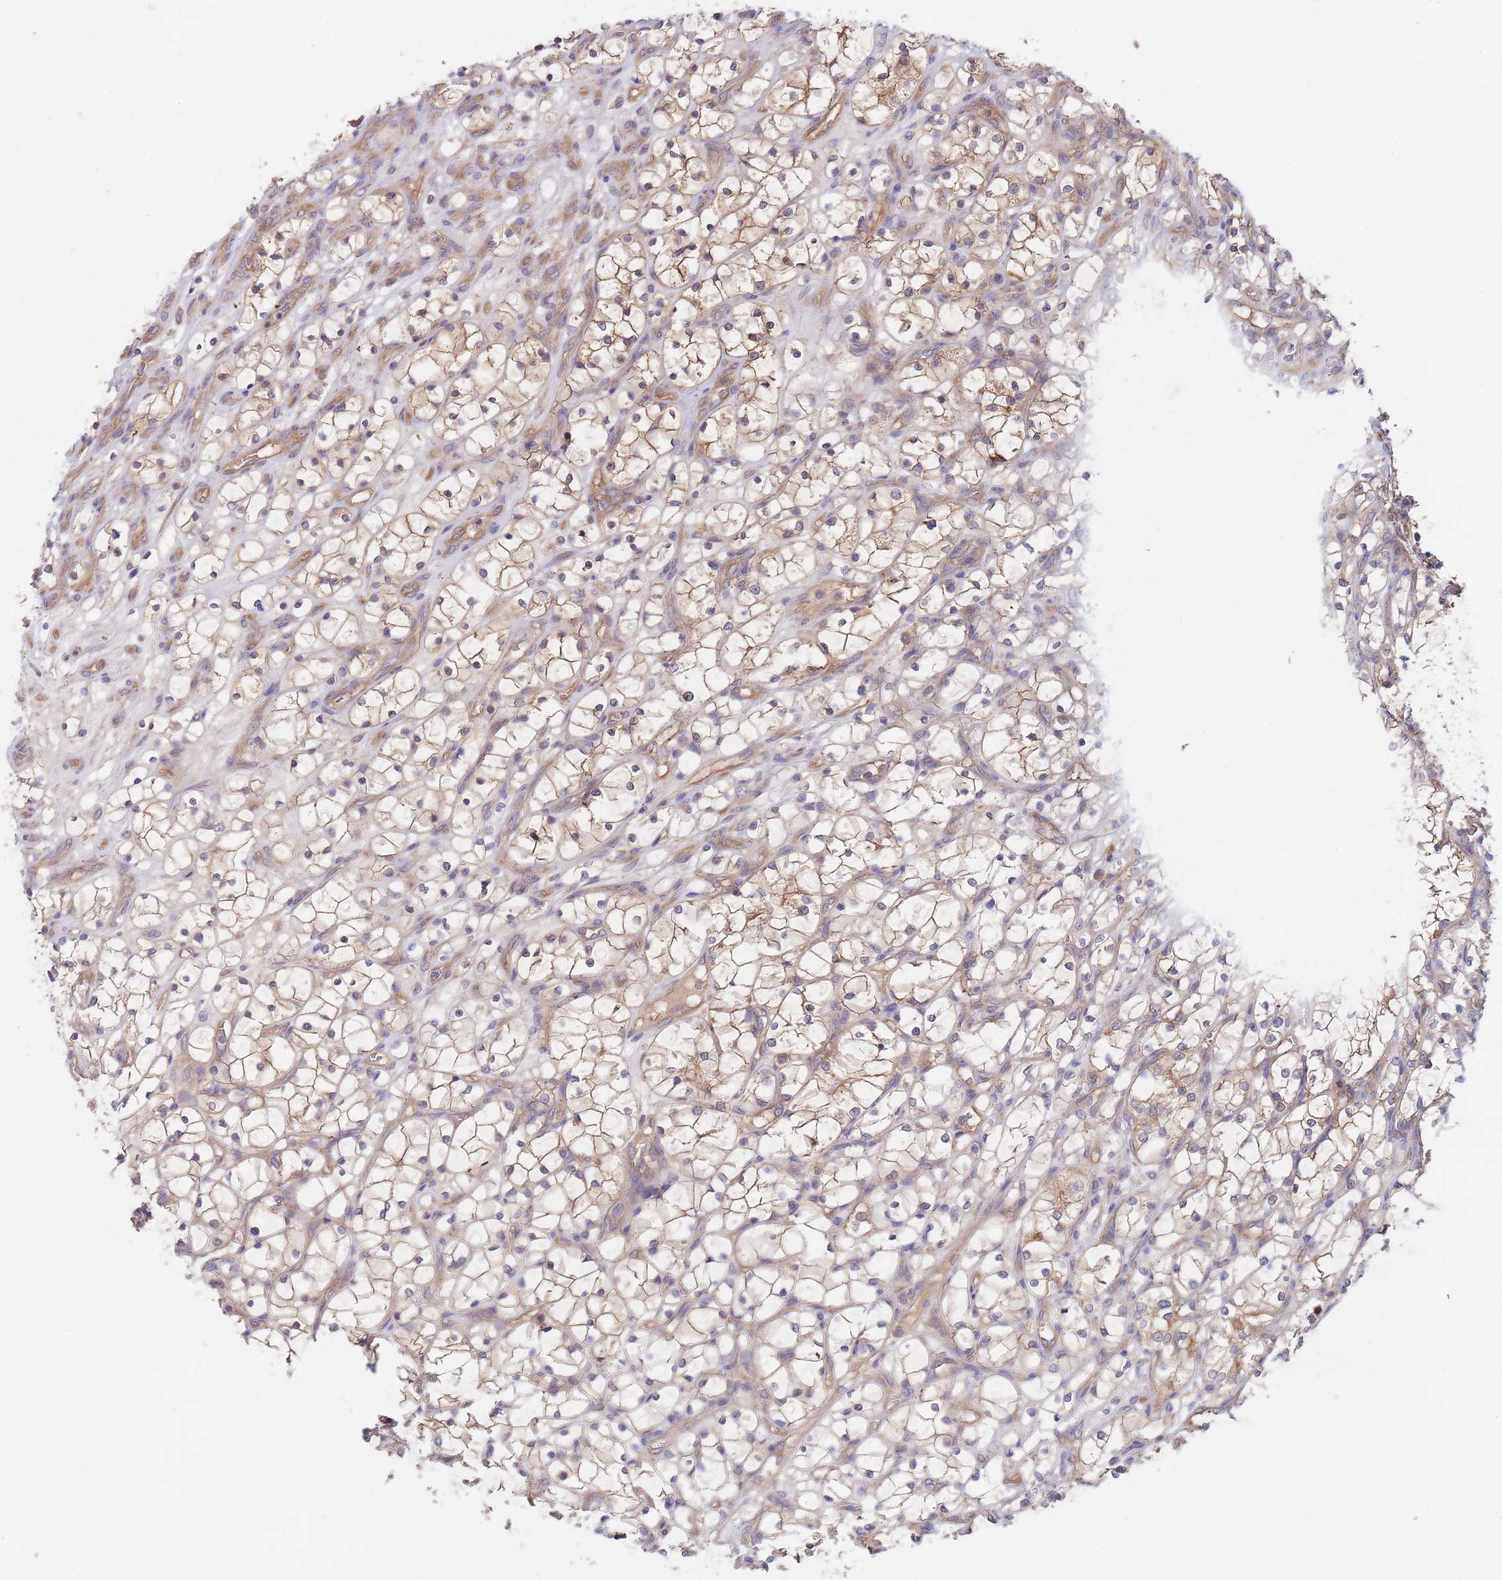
{"staining": {"intensity": "moderate", "quantity": ">75%", "location": "cytoplasmic/membranous"}, "tissue": "renal cancer", "cell_type": "Tumor cells", "image_type": "cancer", "snomed": [{"axis": "morphology", "description": "Adenocarcinoma, NOS"}, {"axis": "topography", "description": "Kidney"}], "caption": "Renal cancer stained with a brown dye shows moderate cytoplasmic/membranous positive positivity in approximately >75% of tumor cells.", "gene": "EIF3F", "patient": {"sex": "female", "age": 69}}